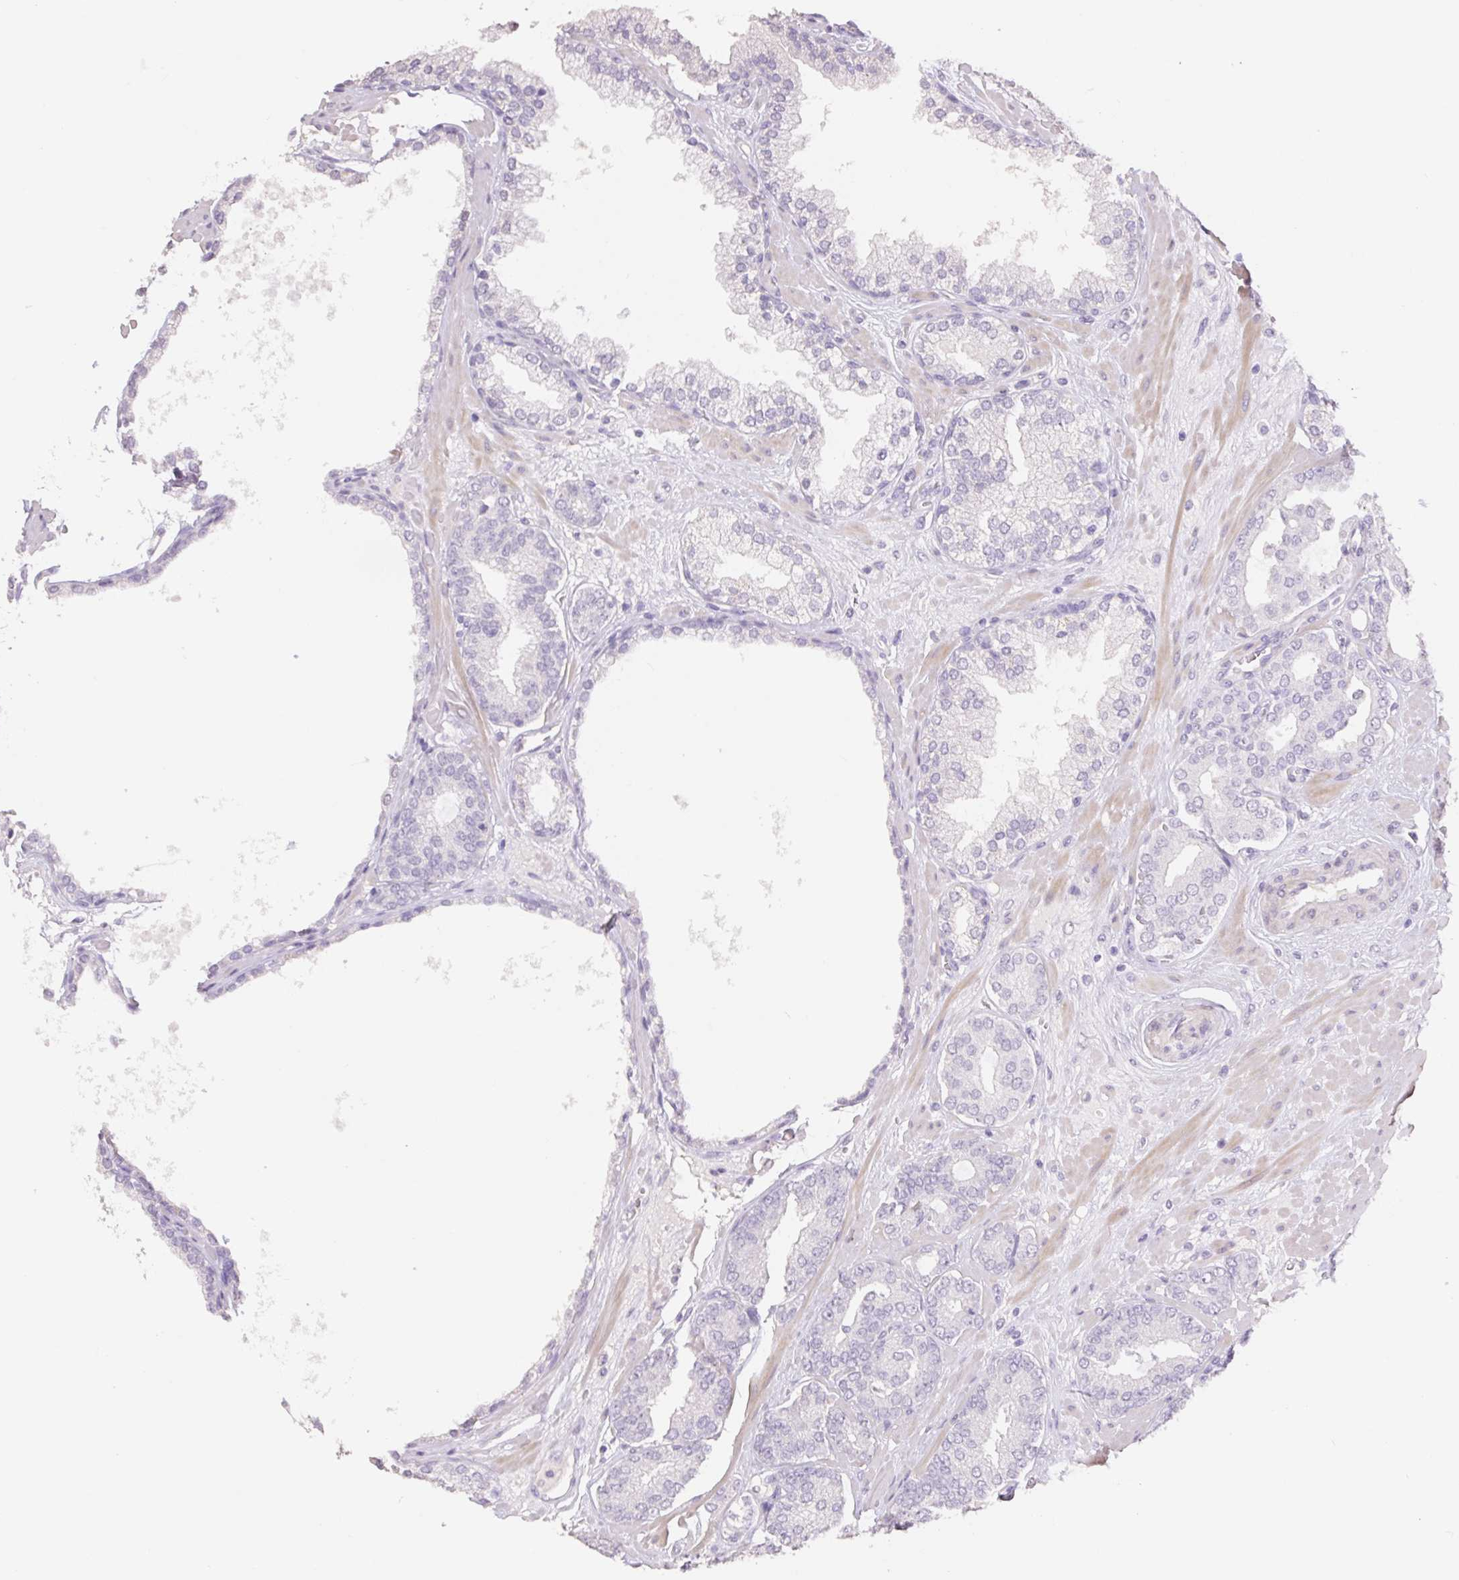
{"staining": {"intensity": "negative", "quantity": "none", "location": "none"}, "tissue": "prostate cancer", "cell_type": "Tumor cells", "image_type": "cancer", "snomed": [{"axis": "morphology", "description": "Adenocarcinoma, High grade"}, {"axis": "topography", "description": "Prostate"}], "caption": "DAB (3,3'-diaminobenzidine) immunohistochemical staining of human high-grade adenocarcinoma (prostate) reveals no significant staining in tumor cells.", "gene": "HCRTR2", "patient": {"sex": "male", "age": 66}}